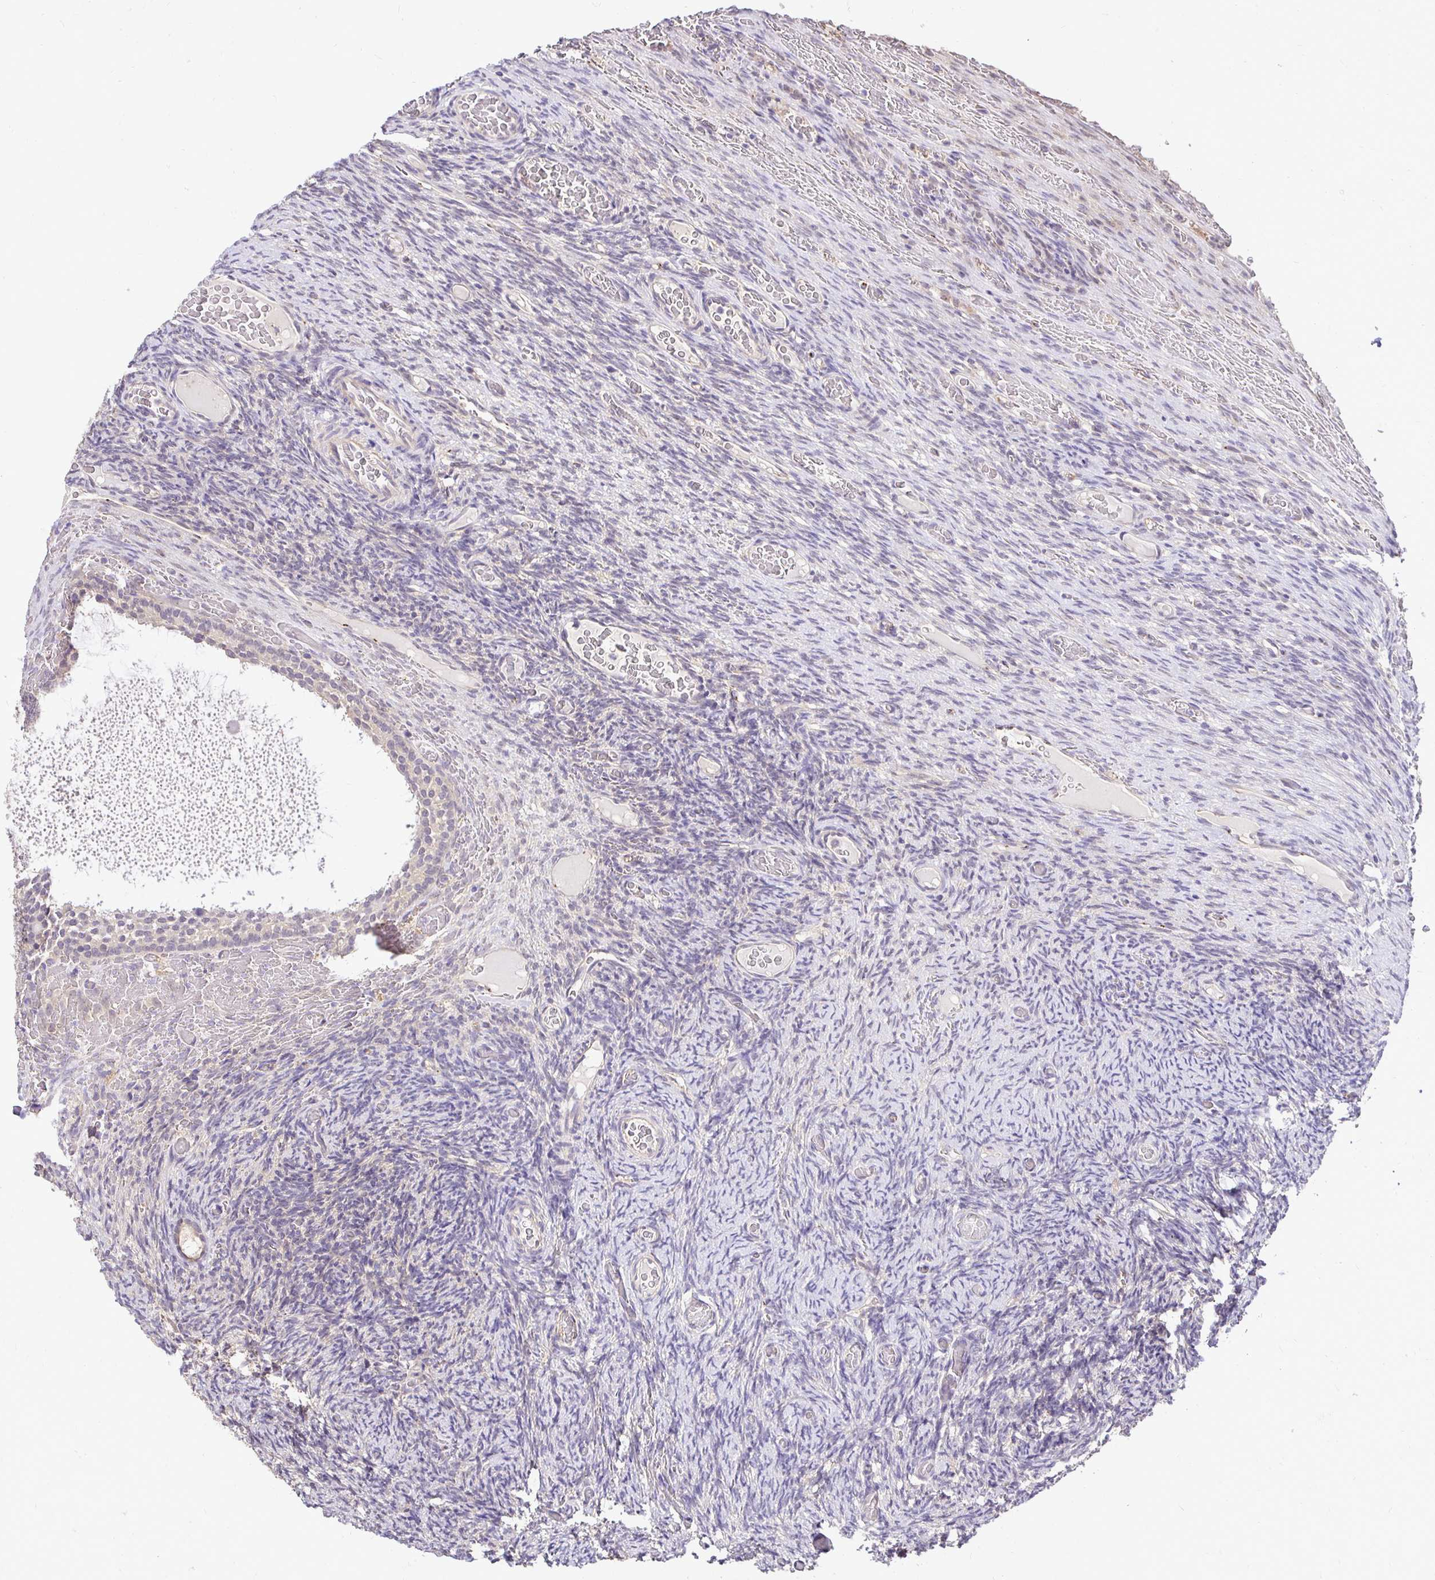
{"staining": {"intensity": "negative", "quantity": "none", "location": "none"}, "tissue": "ovary", "cell_type": "Follicle cells", "image_type": "normal", "snomed": [{"axis": "morphology", "description": "Normal tissue, NOS"}, {"axis": "topography", "description": "Ovary"}], "caption": "Human ovary stained for a protein using IHC demonstrates no expression in follicle cells.", "gene": "SLC9A1", "patient": {"sex": "female", "age": 34}}